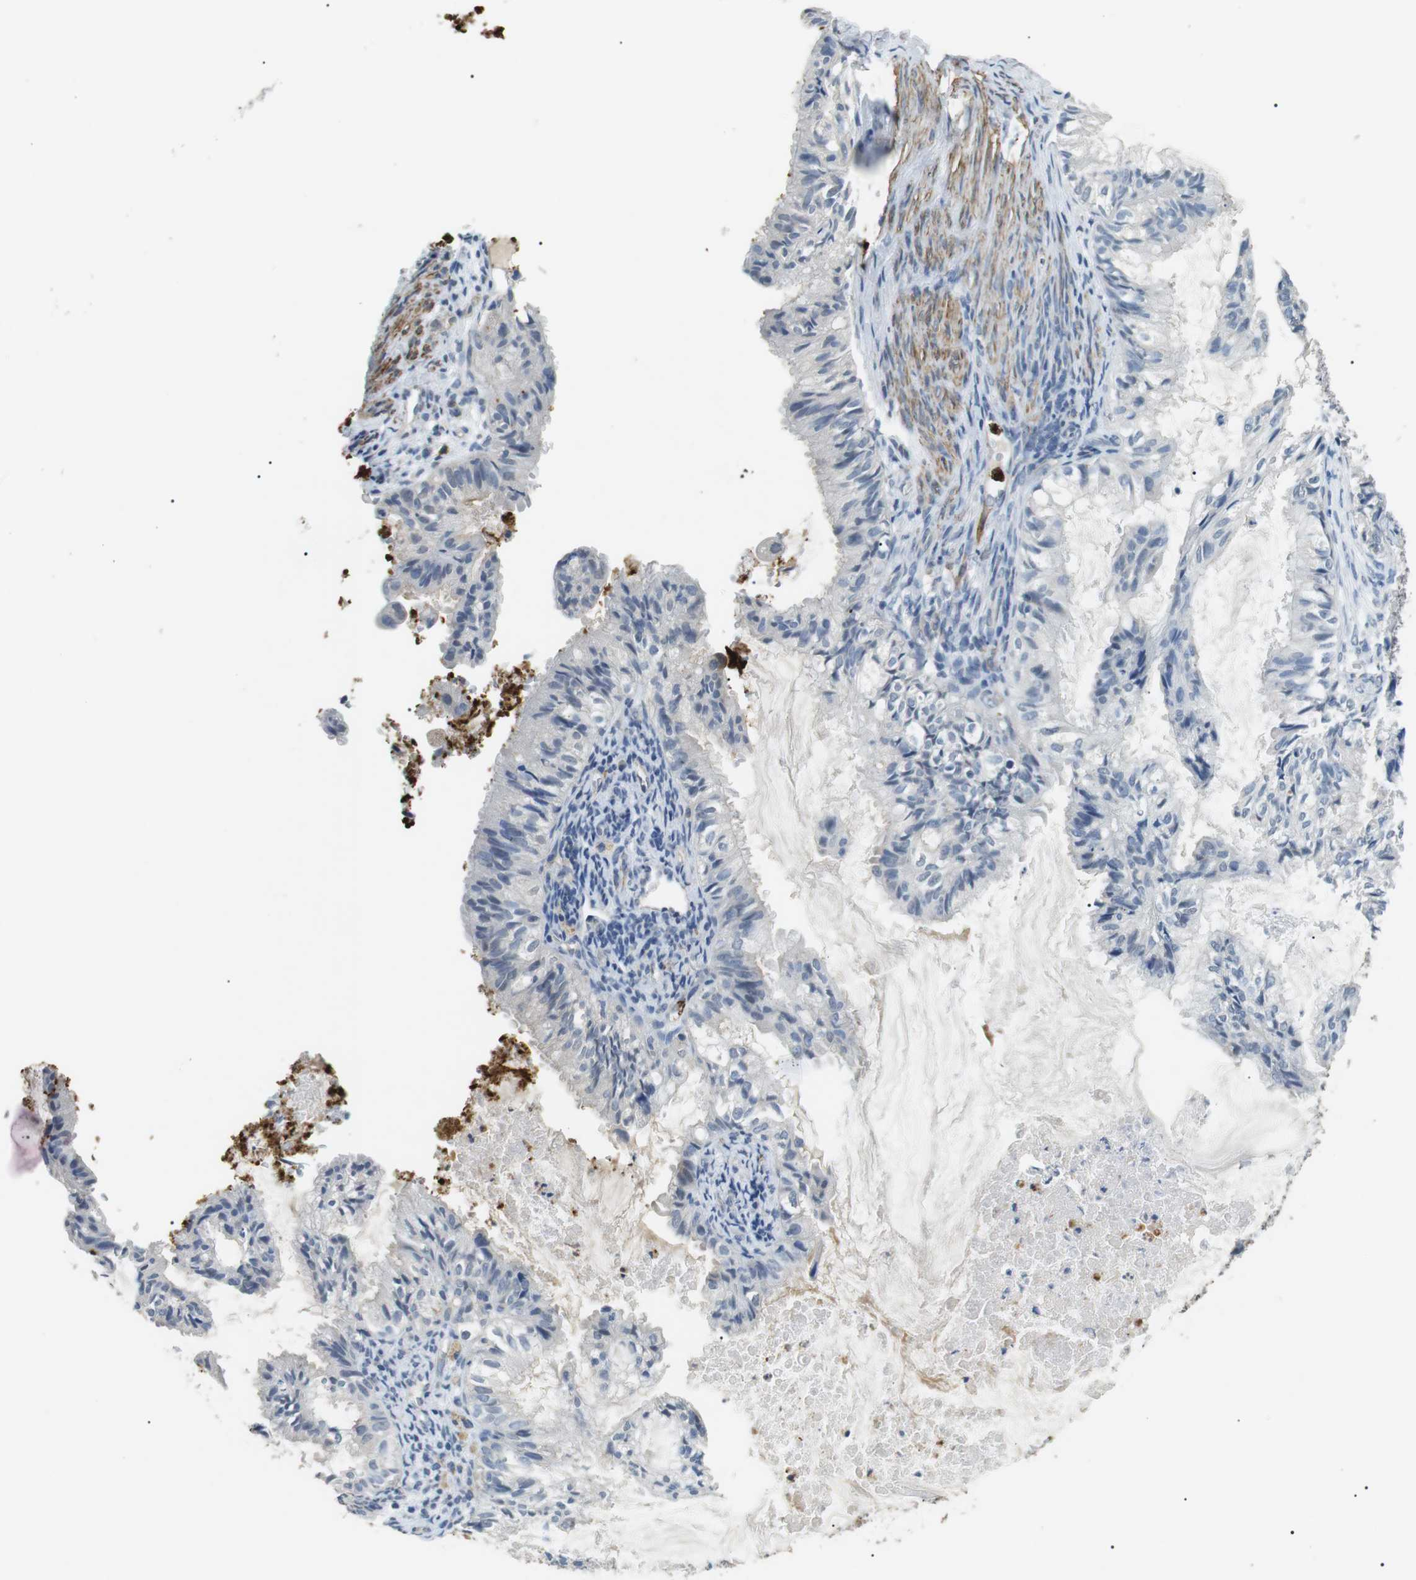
{"staining": {"intensity": "negative", "quantity": "none", "location": "none"}, "tissue": "cervical cancer", "cell_type": "Tumor cells", "image_type": "cancer", "snomed": [{"axis": "morphology", "description": "Normal tissue, NOS"}, {"axis": "morphology", "description": "Adenocarcinoma, NOS"}, {"axis": "topography", "description": "Cervix"}, {"axis": "topography", "description": "Endometrium"}], "caption": "Immunohistochemistry histopathology image of neoplastic tissue: human adenocarcinoma (cervical) stained with DAB reveals no significant protein staining in tumor cells.", "gene": "GZMM", "patient": {"sex": "female", "age": 86}}